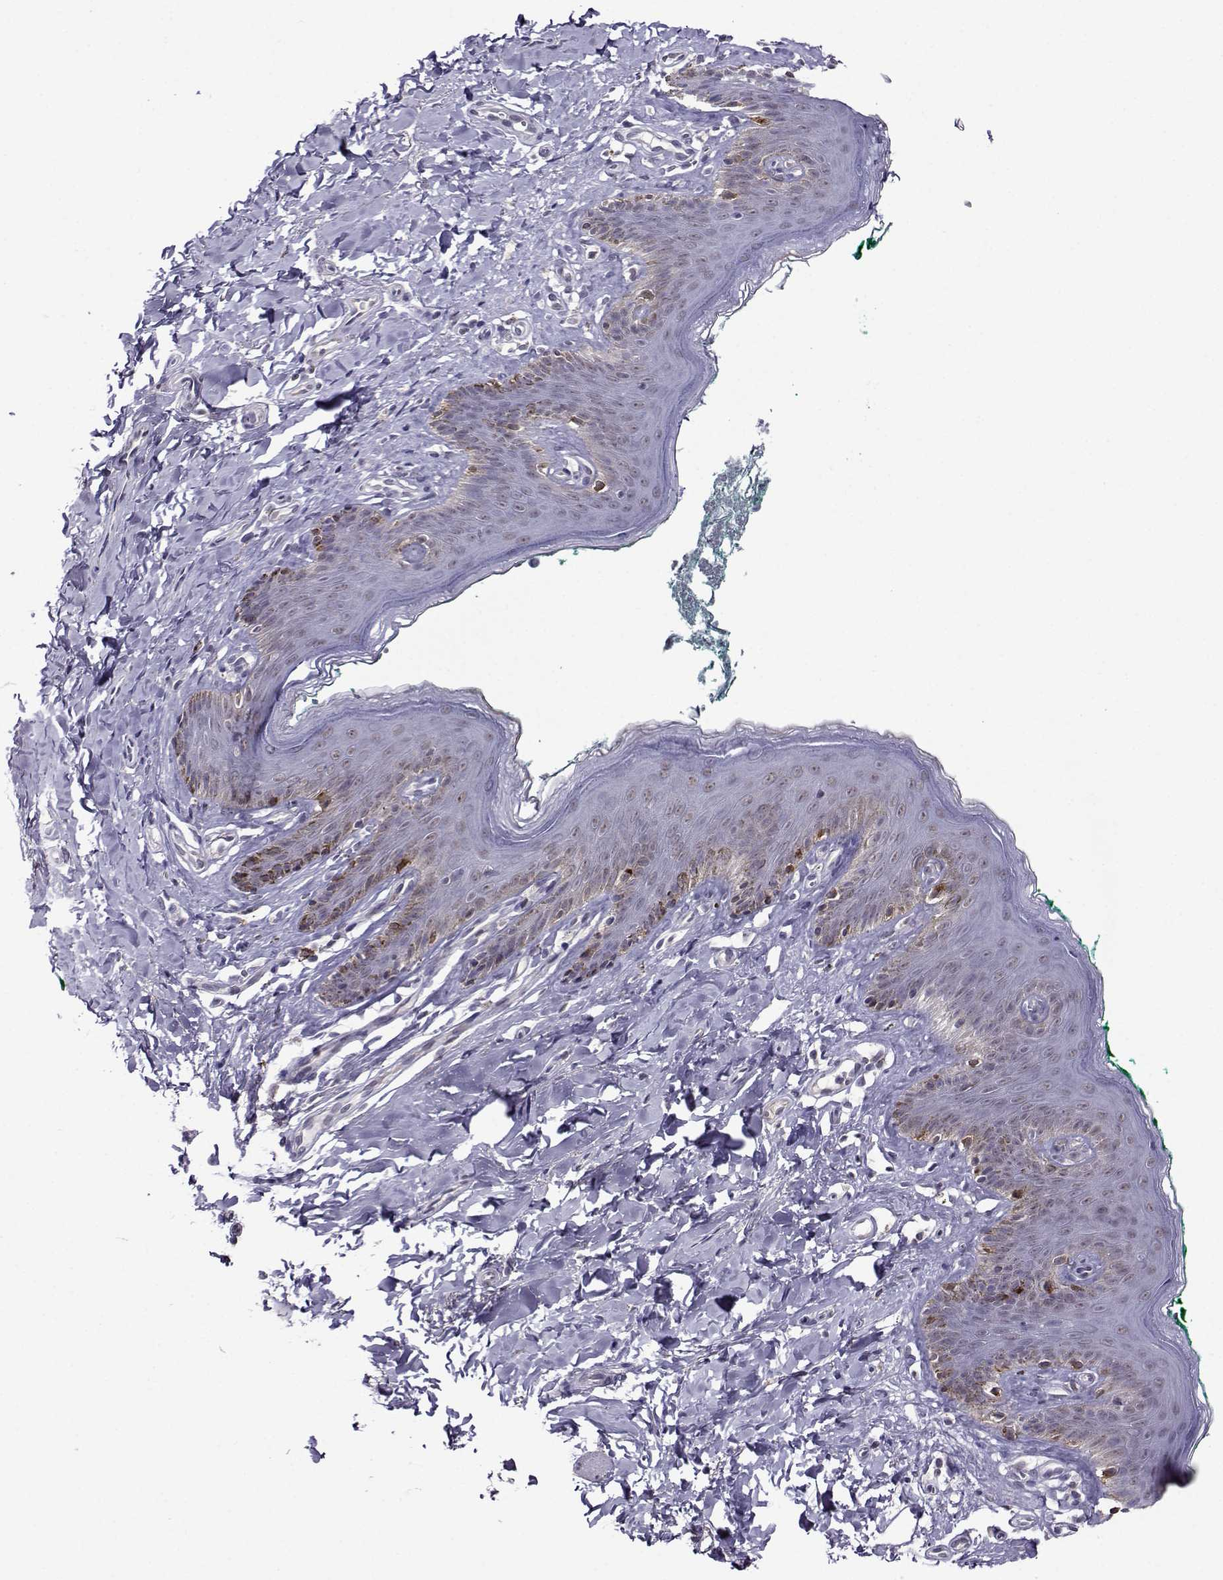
{"staining": {"intensity": "negative", "quantity": "none", "location": "none"}, "tissue": "skin", "cell_type": "Epidermal cells", "image_type": "normal", "snomed": [{"axis": "morphology", "description": "Normal tissue, NOS"}, {"axis": "topography", "description": "Vulva"}], "caption": "The image reveals no staining of epidermal cells in normal skin. (DAB (3,3'-diaminobenzidine) immunohistochemistry (IHC) with hematoxylin counter stain).", "gene": "DDX20", "patient": {"sex": "female", "age": 66}}